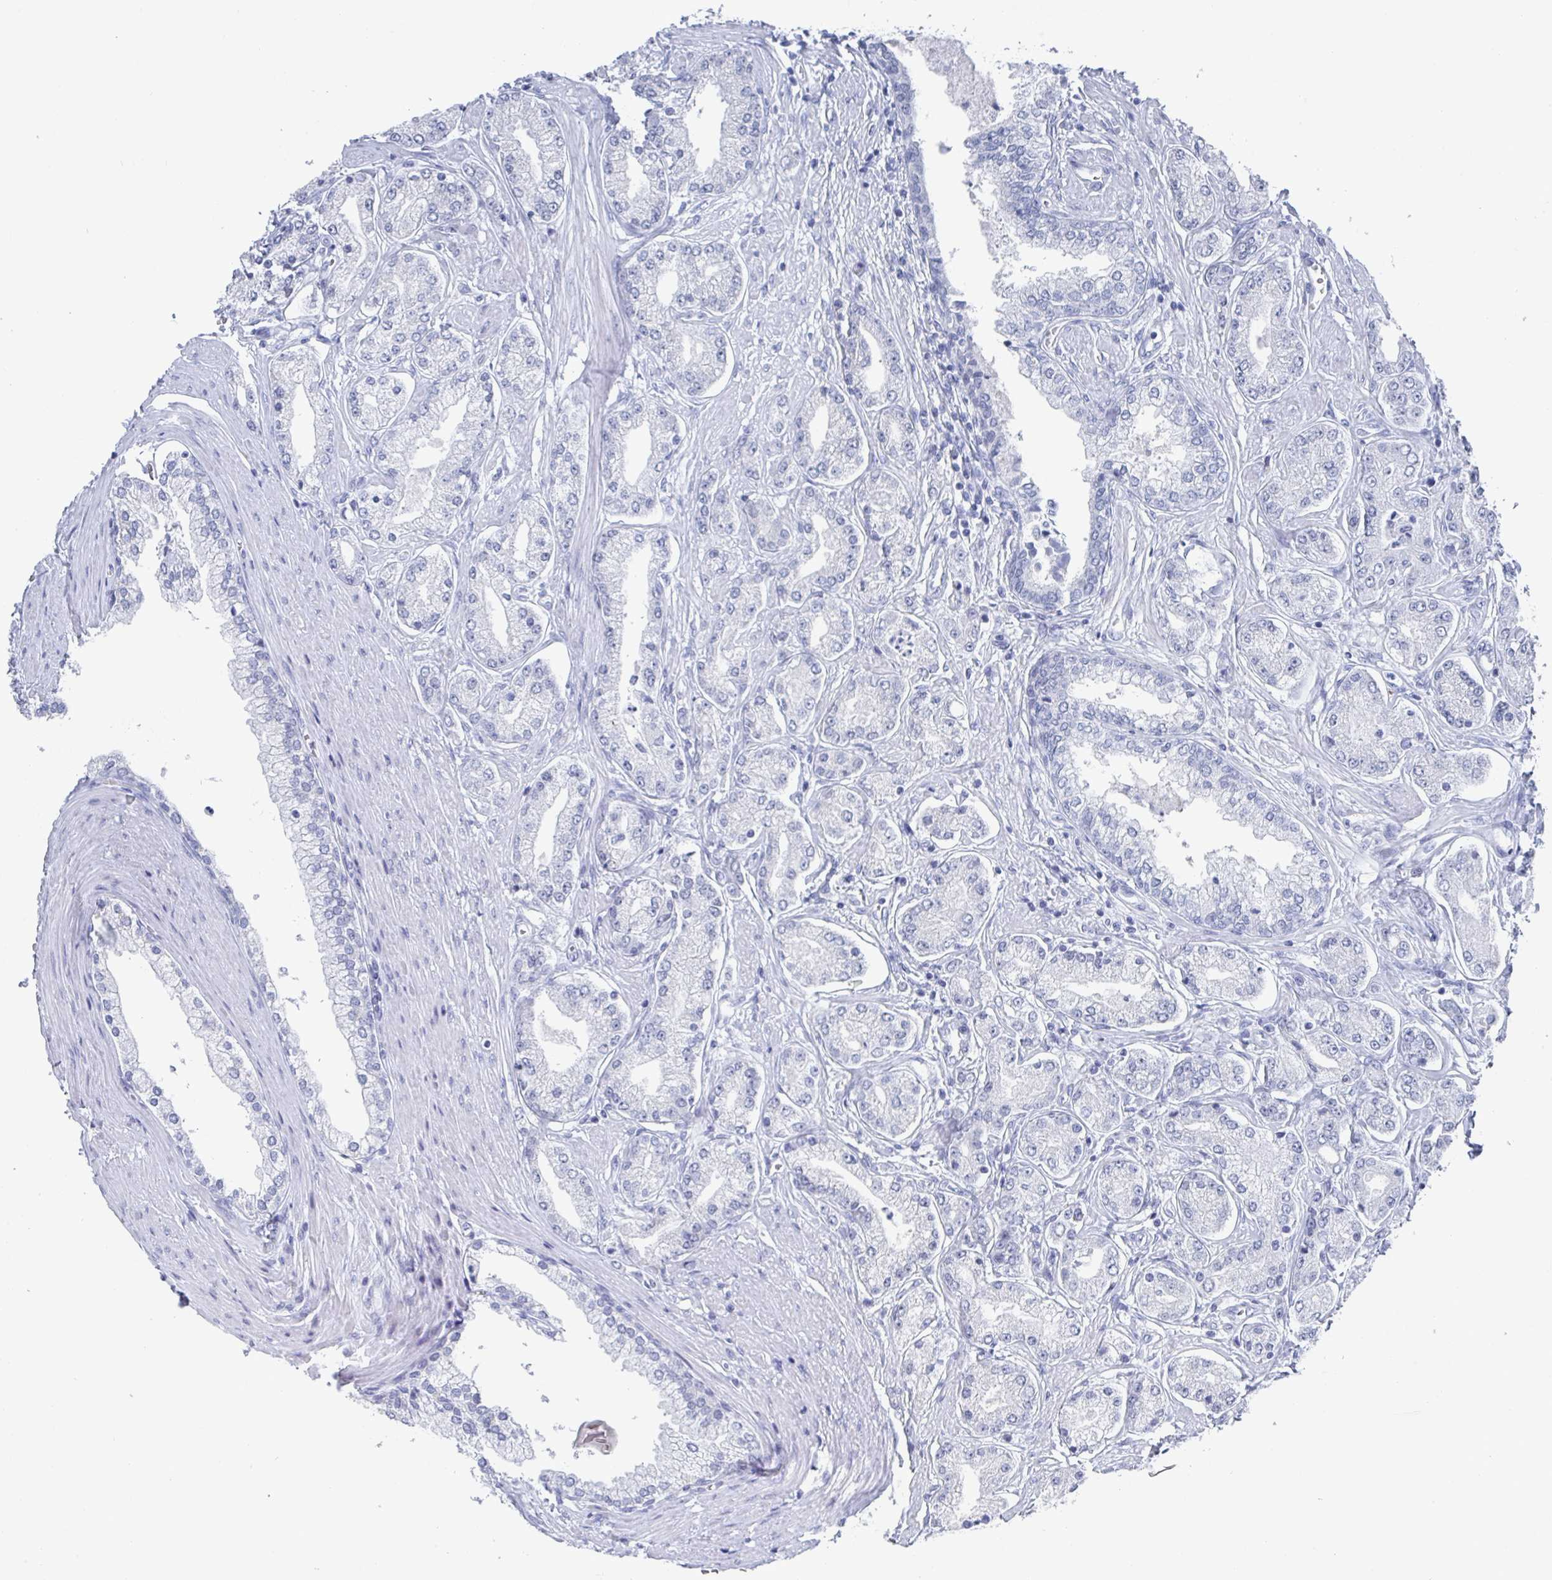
{"staining": {"intensity": "negative", "quantity": "none", "location": "none"}, "tissue": "prostate cancer", "cell_type": "Tumor cells", "image_type": "cancer", "snomed": [{"axis": "morphology", "description": "Adenocarcinoma, High grade"}, {"axis": "topography", "description": "Prostate"}], "caption": "This is an immunohistochemistry image of human prostate cancer (high-grade adenocarcinoma). There is no expression in tumor cells.", "gene": "CAMKV", "patient": {"sex": "male", "age": 66}}